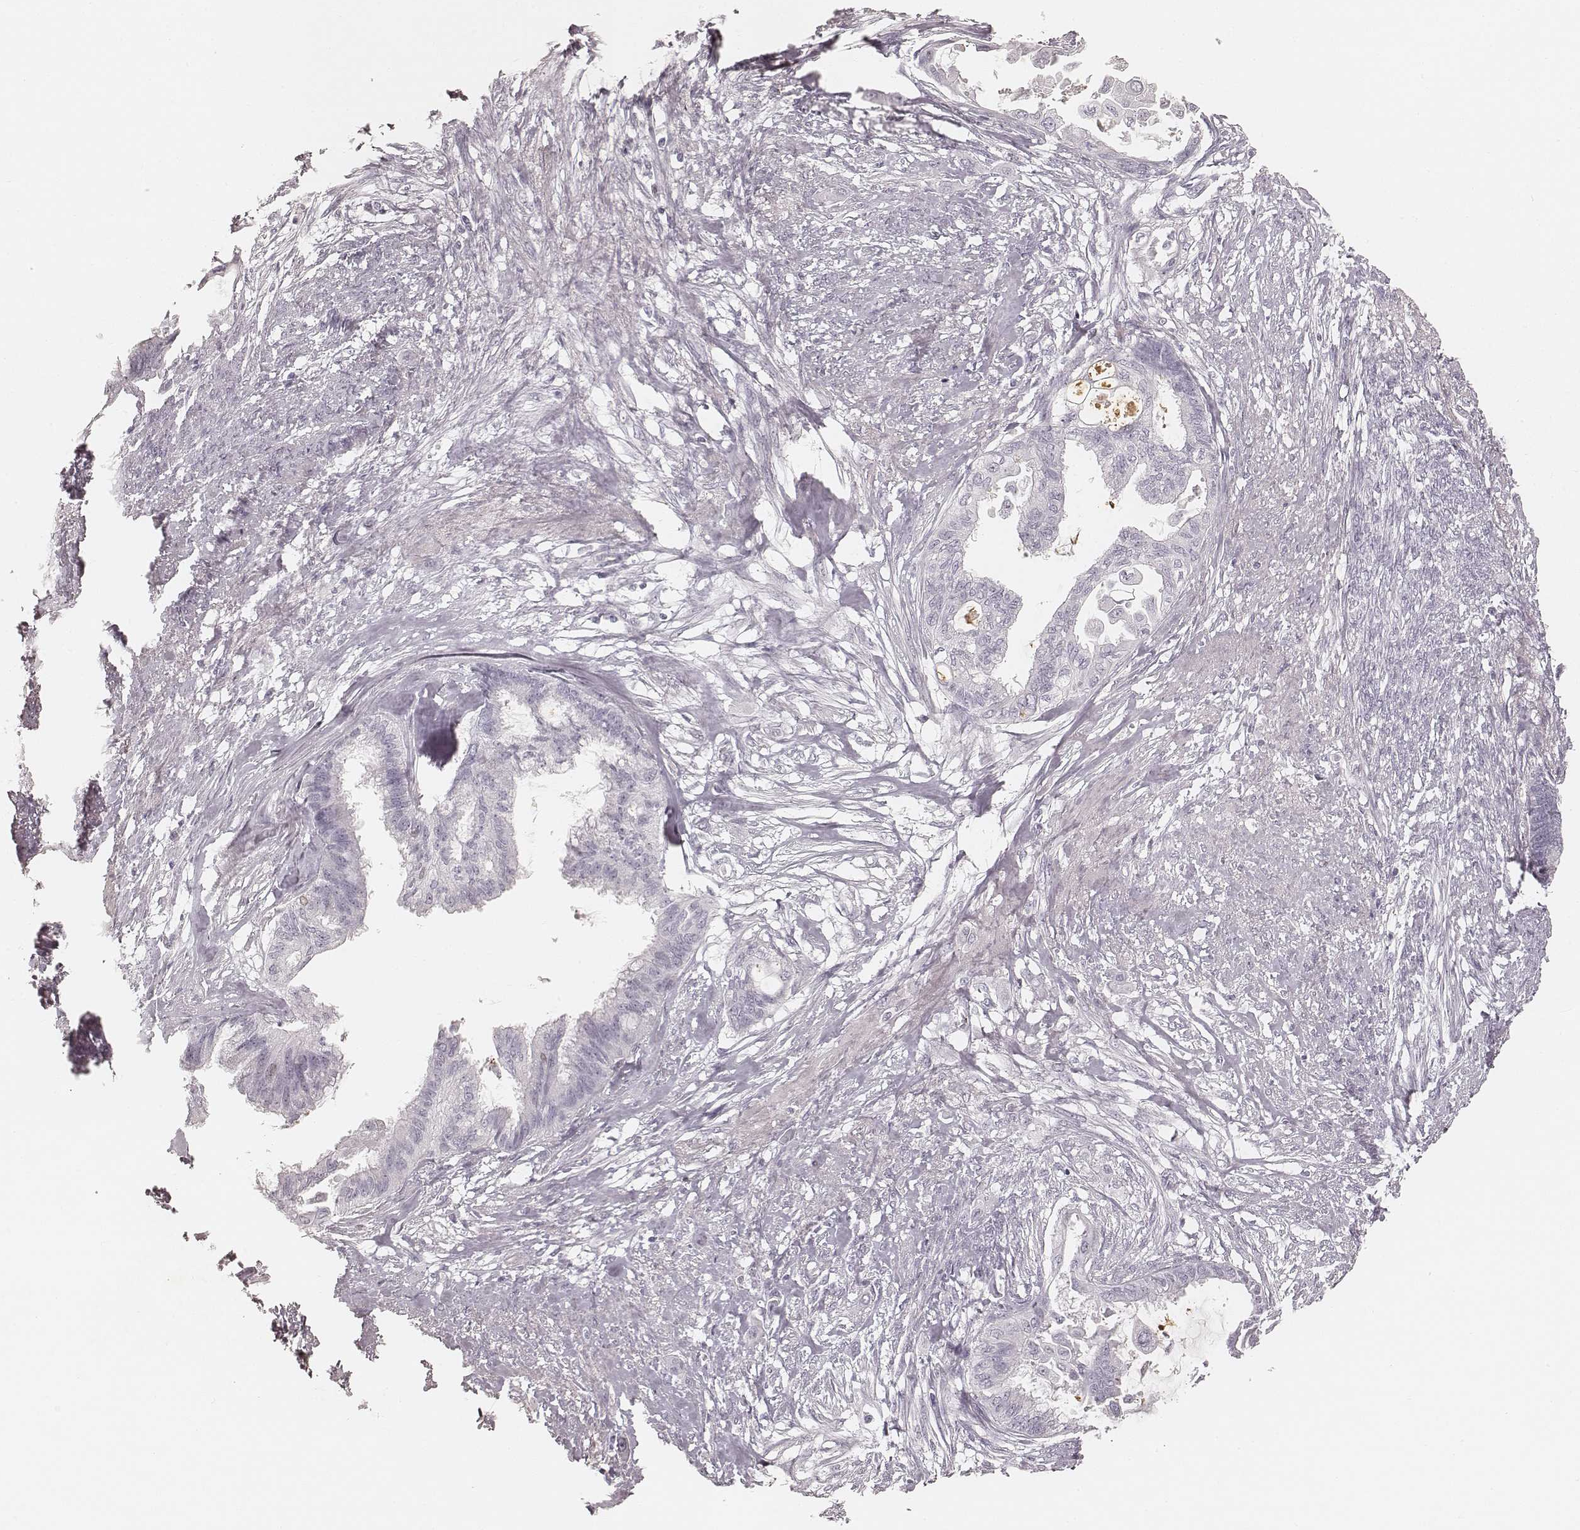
{"staining": {"intensity": "negative", "quantity": "none", "location": "none"}, "tissue": "endometrial cancer", "cell_type": "Tumor cells", "image_type": "cancer", "snomed": [{"axis": "morphology", "description": "Adenocarcinoma, NOS"}, {"axis": "topography", "description": "Endometrium"}], "caption": "High power microscopy micrograph of an immunohistochemistry (IHC) micrograph of endometrial adenocarcinoma, revealing no significant expression in tumor cells. (Brightfield microscopy of DAB immunohistochemistry (IHC) at high magnification).", "gene": "TEX37", "patient": {"sex": "female", "age": 86}}